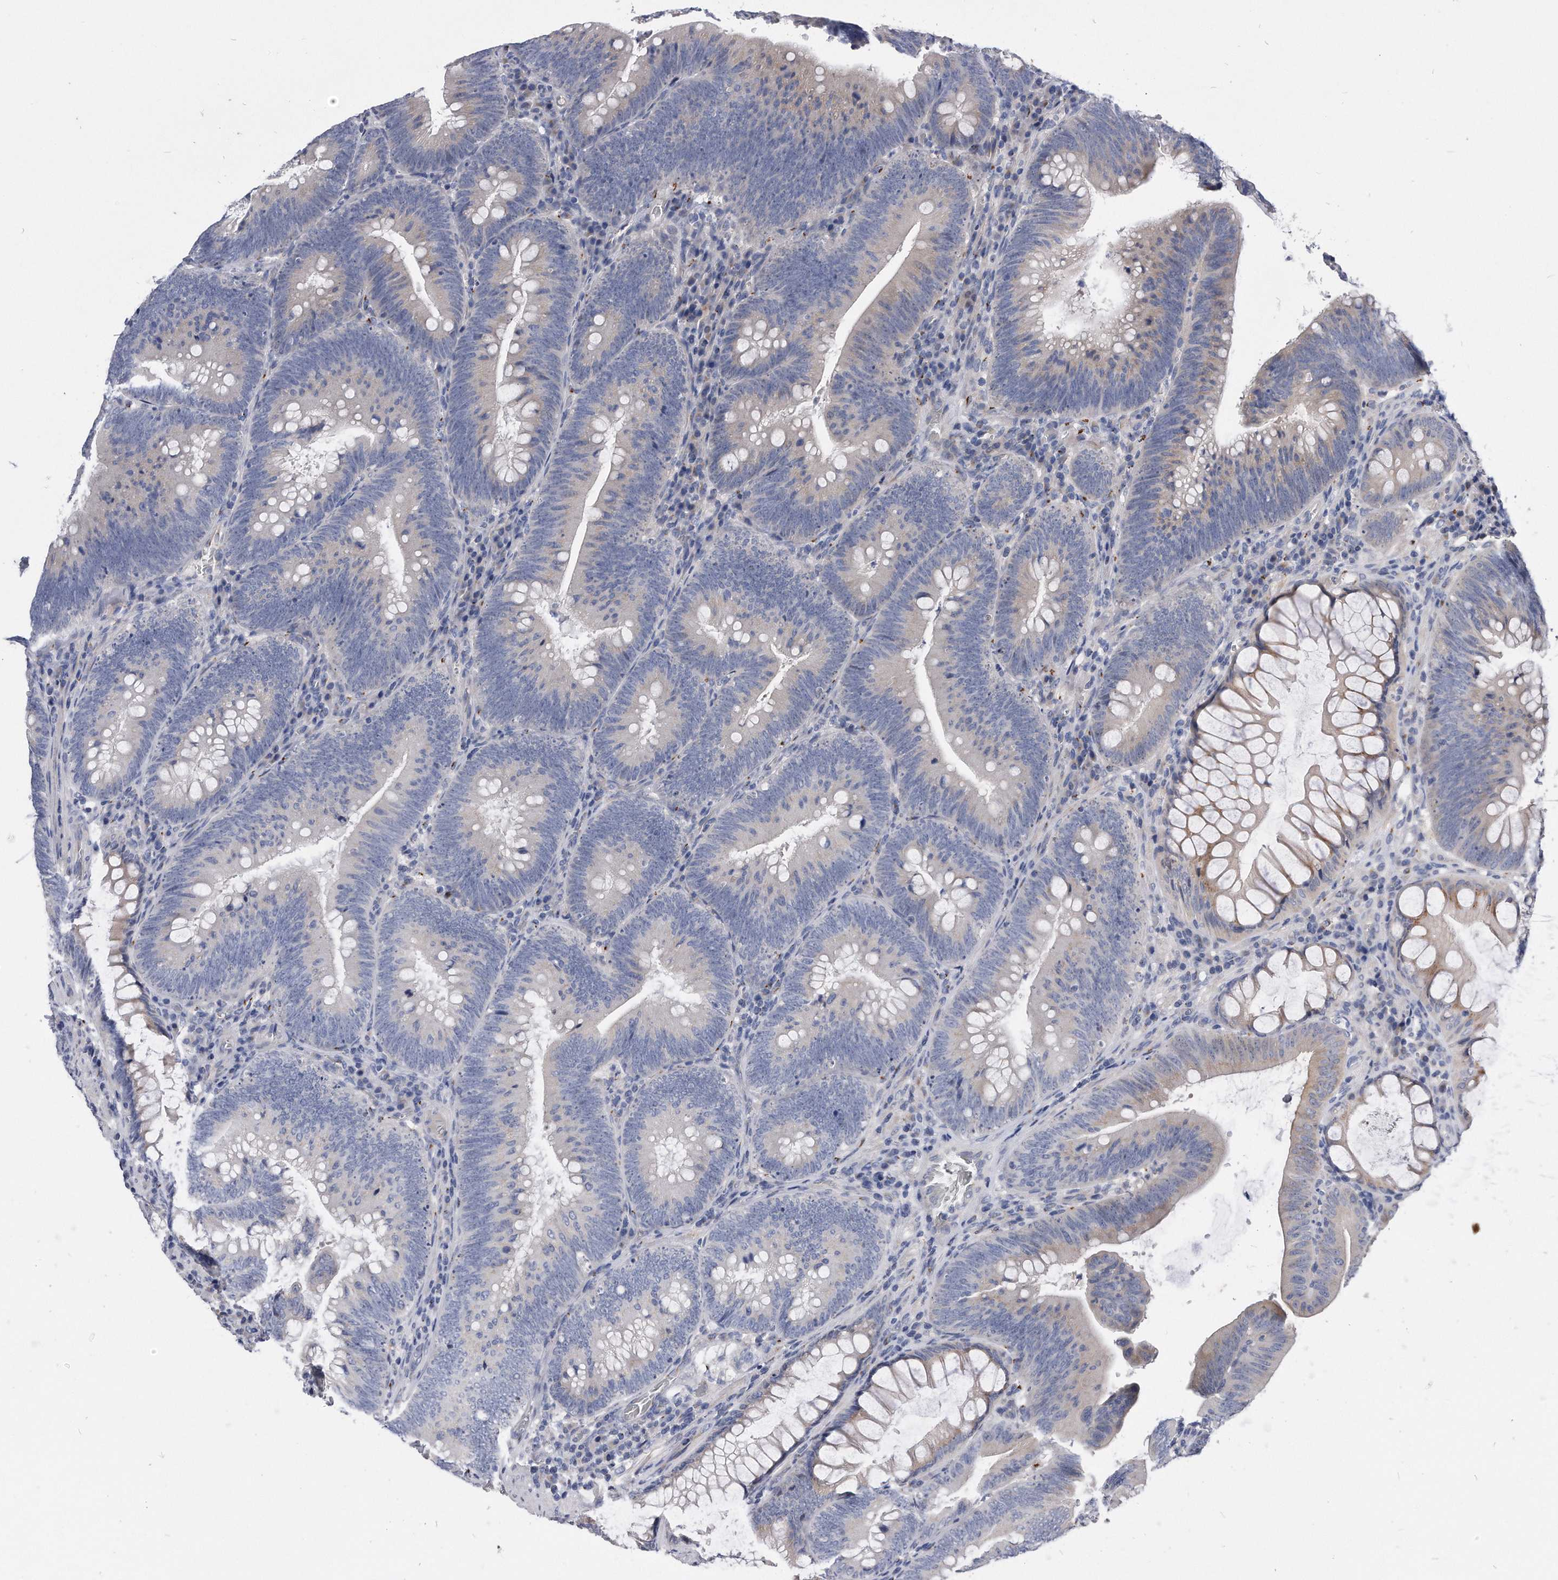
{"staining": {"intensity": "weak", "quantity": "25%-75%", "location": "cytoplasmic/membranous"}, "tissue": "colorectal cancer", "cell_type": "Tumor cells", "image_type": "cancer", "snomed": [{"axis": "morphology", "description": "Normal tissue, NOS"}, {"axis": "topography", "description": "Colon"}], "caption": "The immunohistochemical stain shows weak cytoplasmic/membranous positivity in tumor cells of colorectal cancer tissue.", "gene": "MGAT4A", "patient": {"sex": "female", "age": 82}}